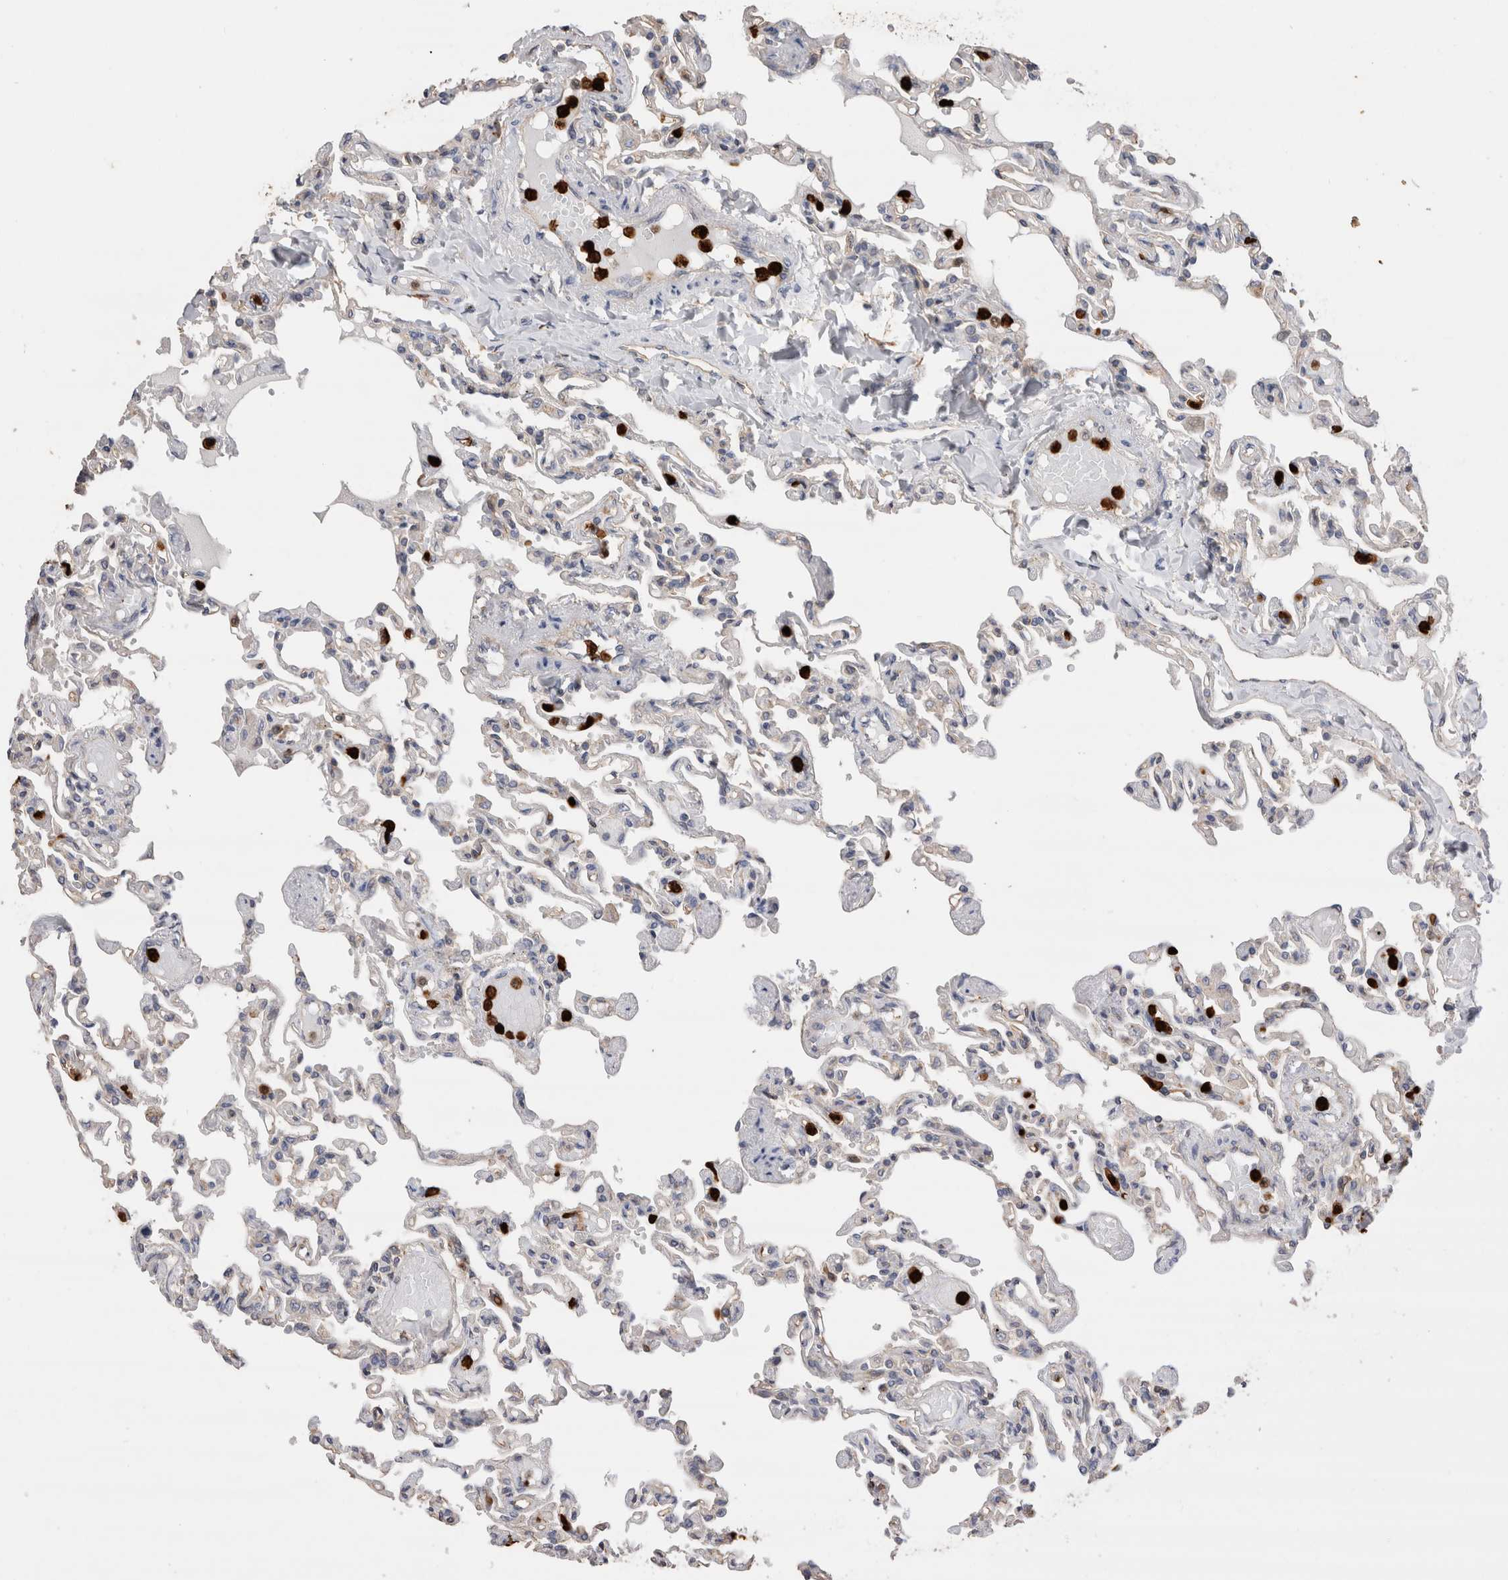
{"staining": {"intensity": "negative", "quantity": "none", "location": "none"}, "tissue": "lung", "cell_type": "Alveolar cells", "image_type": "normal", "snomed": [{"axis": "morphology", "description": "Normal tissue, NOS"}, {"axis": "topography", "description": "Lung"}], "caption": "Unremarkable lung was stained to show a protein in brown. There is no significant positivity in alveolar cells.", "gene": "NXT2", "patient": {"sex": "male", "age": 21}}